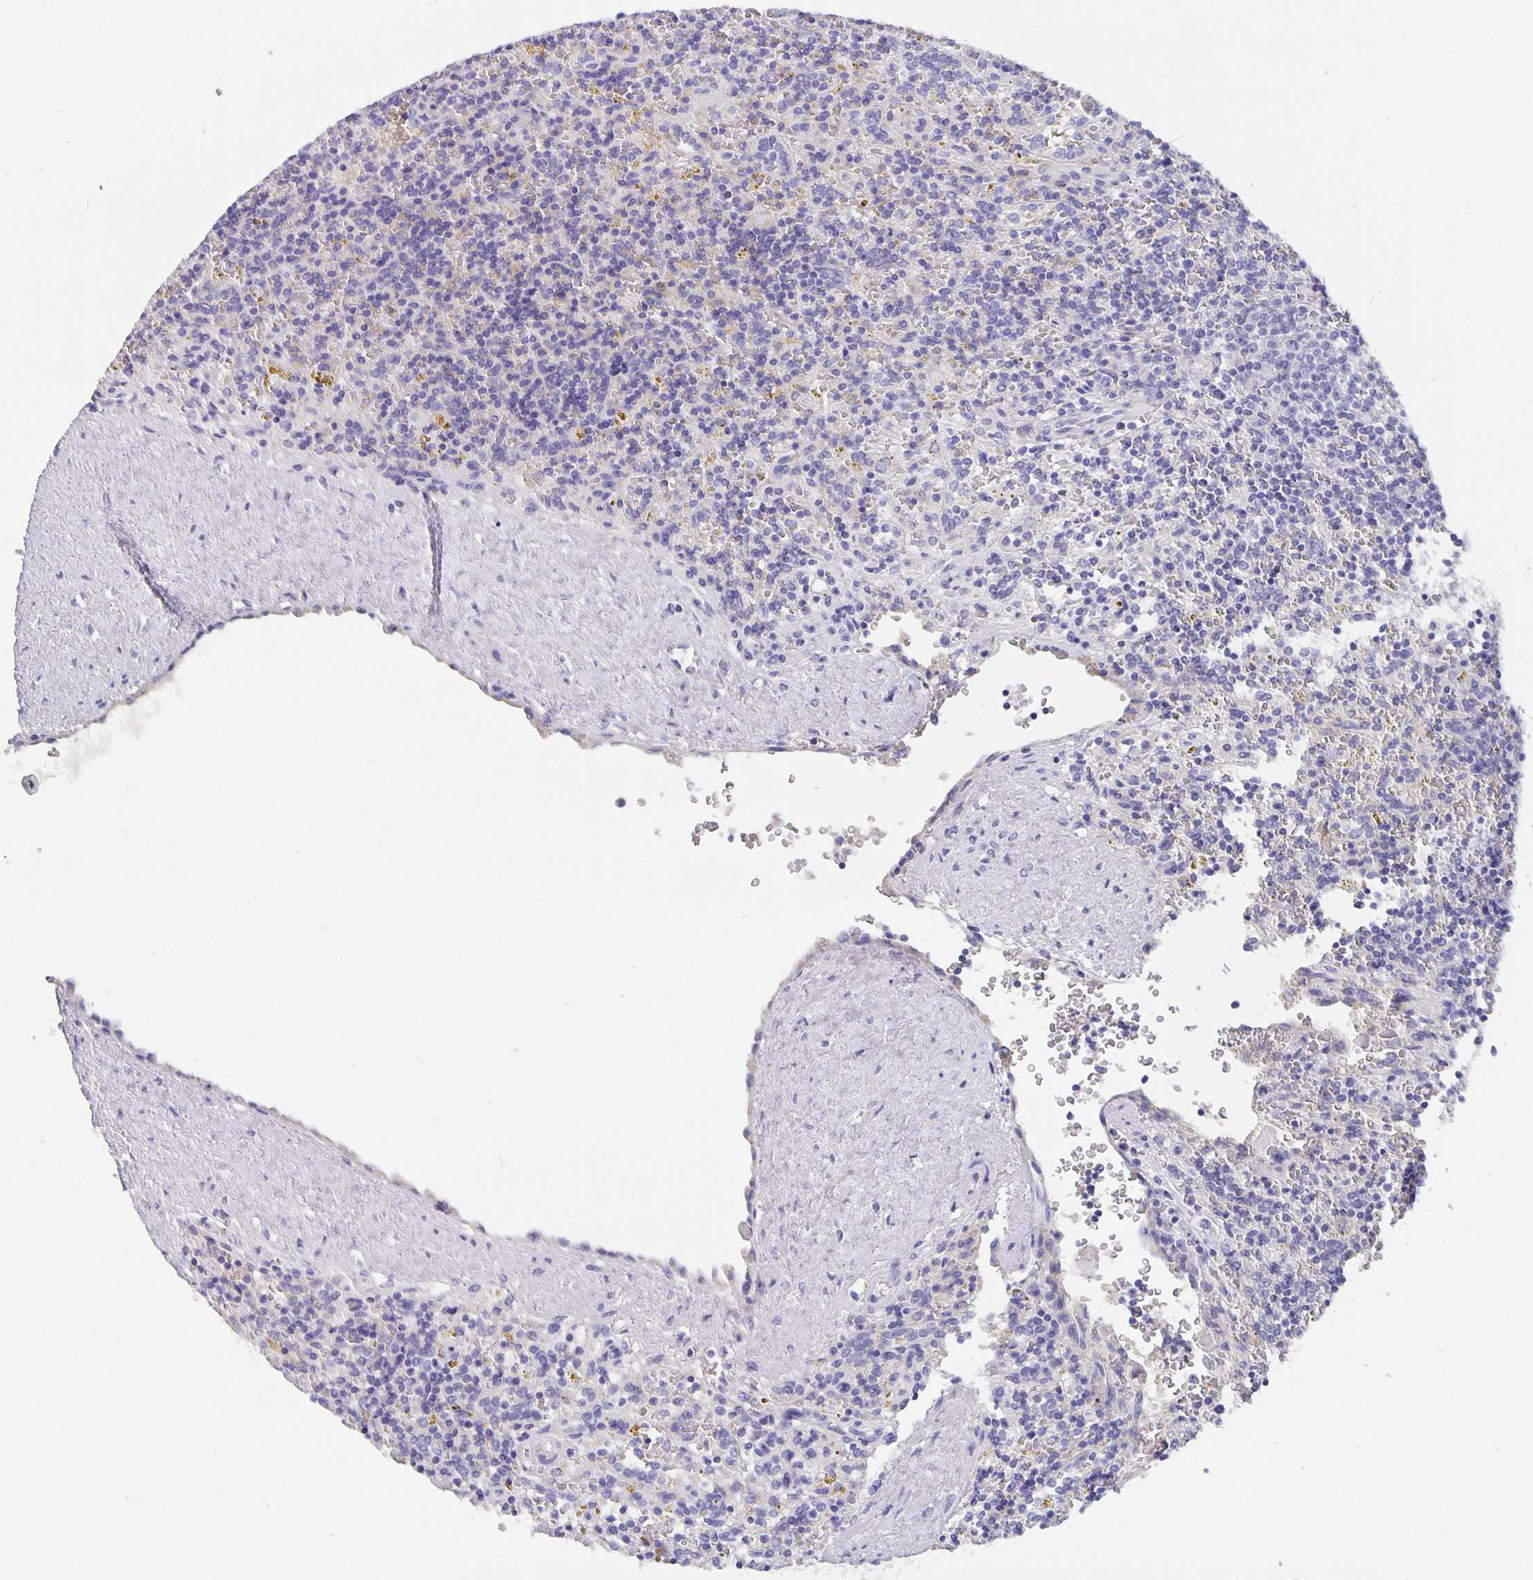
{"staining": {"intensity": "negative", "quantity": "none", "location": "none"}, "tissue": "lymphoma", "cell_type": "Tumor cells", "image_type": "cancer", "snomed": [{"axis": "morphology", "description": "Malignant lymphoma, non-Hodgkin's type, Low grade"}, {"axis": "topography", "description": "Spleen"}], "caption": "Immunohistochemical staining of human lymphoma exhibits no significant positivity in tumor cells.", "gene": "CFAP74", "patient": {"sex": "male", "age": 67}}